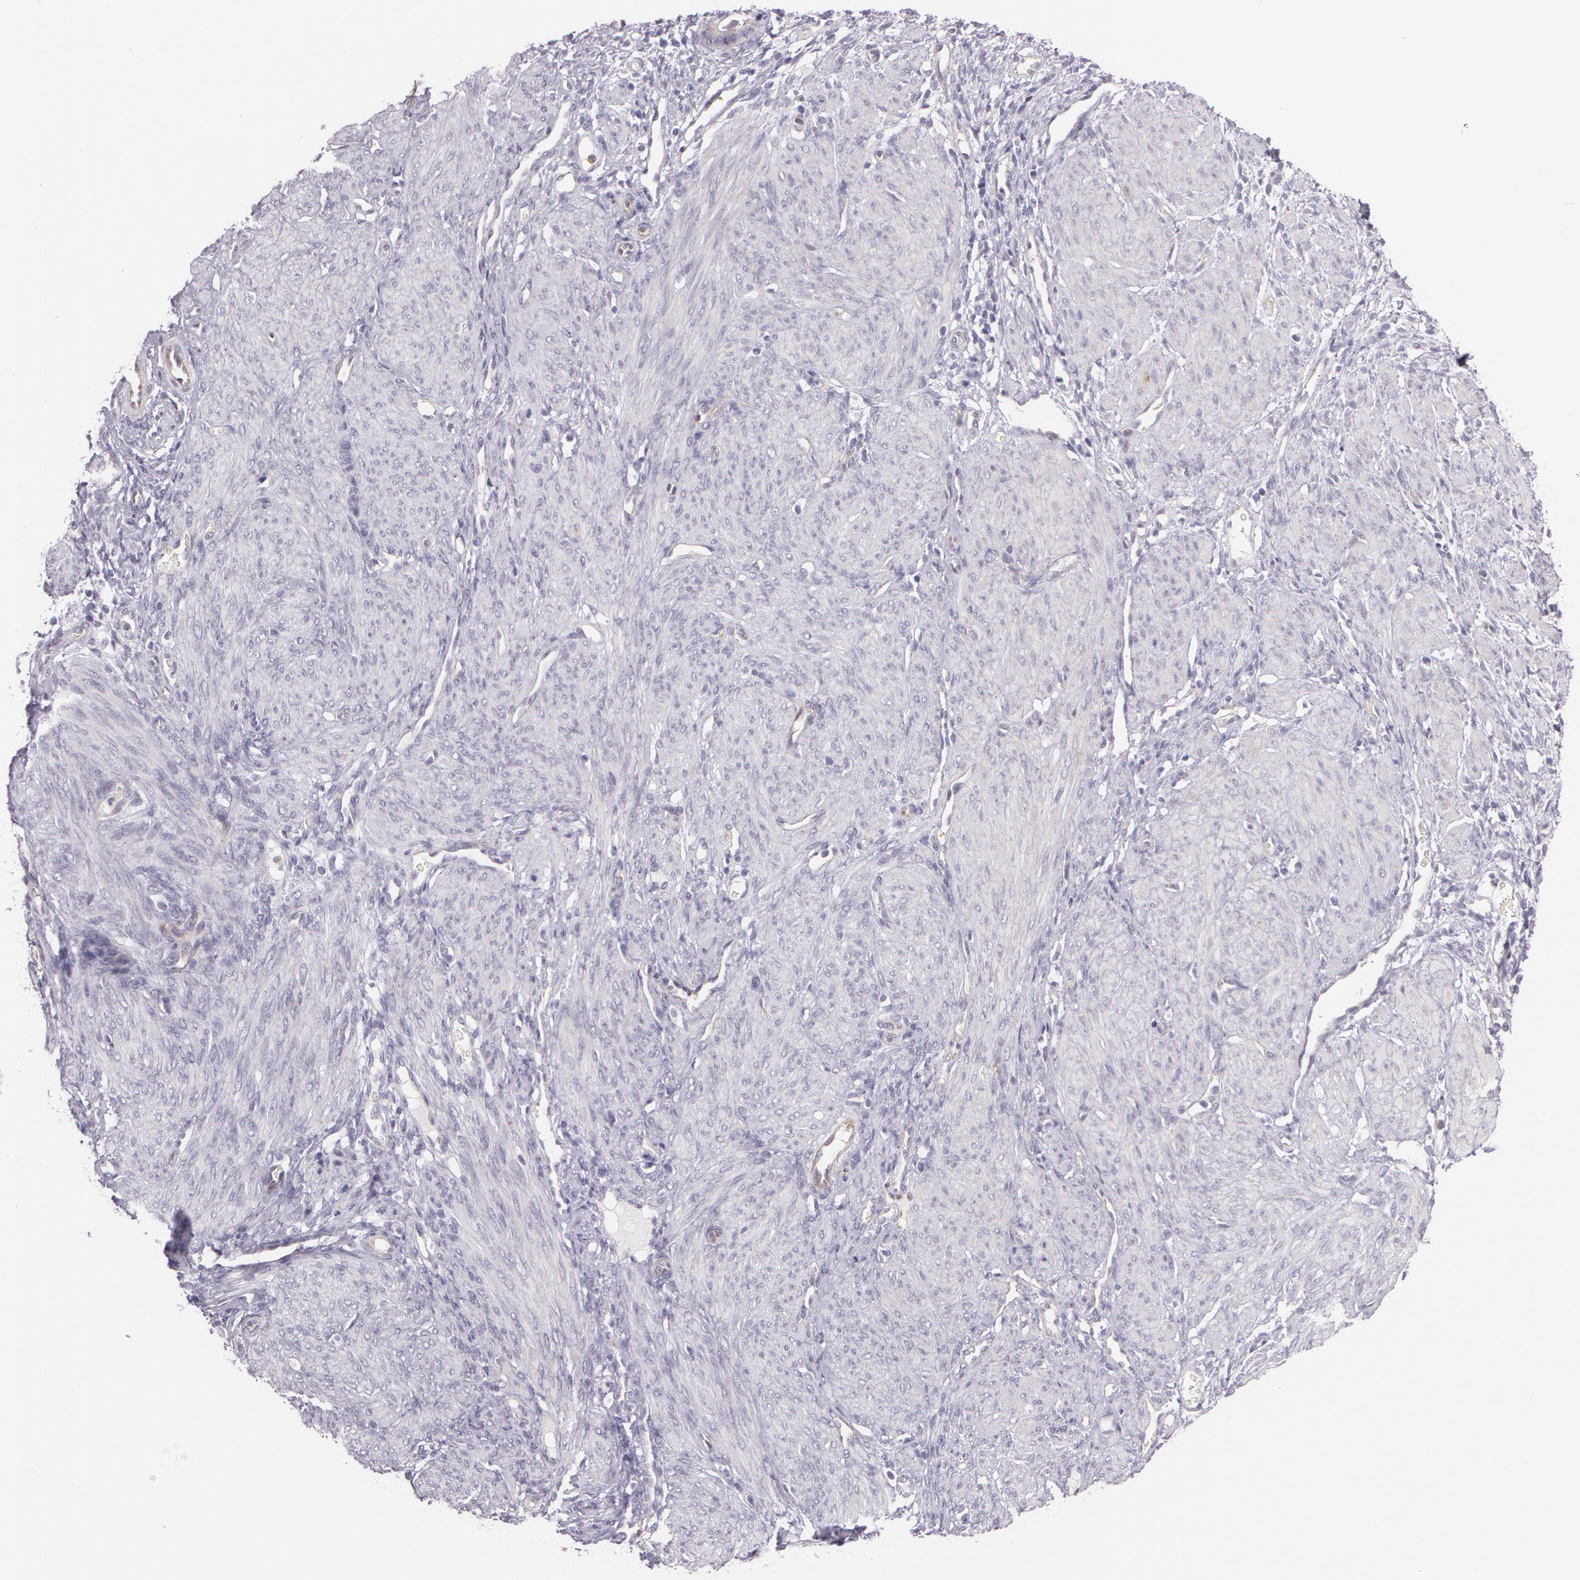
{"staining": {"intensity": "negative", "quantity": "none", "location": "none"}, "tissue": "endometrium", "cell_type": "Cells in endometrial stroma", "image_type": "normal", "snomed": [{"axis": "morphology", "description": "Normal tissue, NOS"}, {"axis": "topography", "description": "Endometrium"}], "caption": "Immunohistochemistry of benign endometrium shows no expression in cells in endometrial stroma. (Stains: DAB (3,3'-diaminobenzidine) immunohistochemistry (IHC) with hematoxylin counter stain, Microscopy: brightfield microscopy at high magnification).", "gene": "APP", "patient": {"sex": "female", "age": 72}}